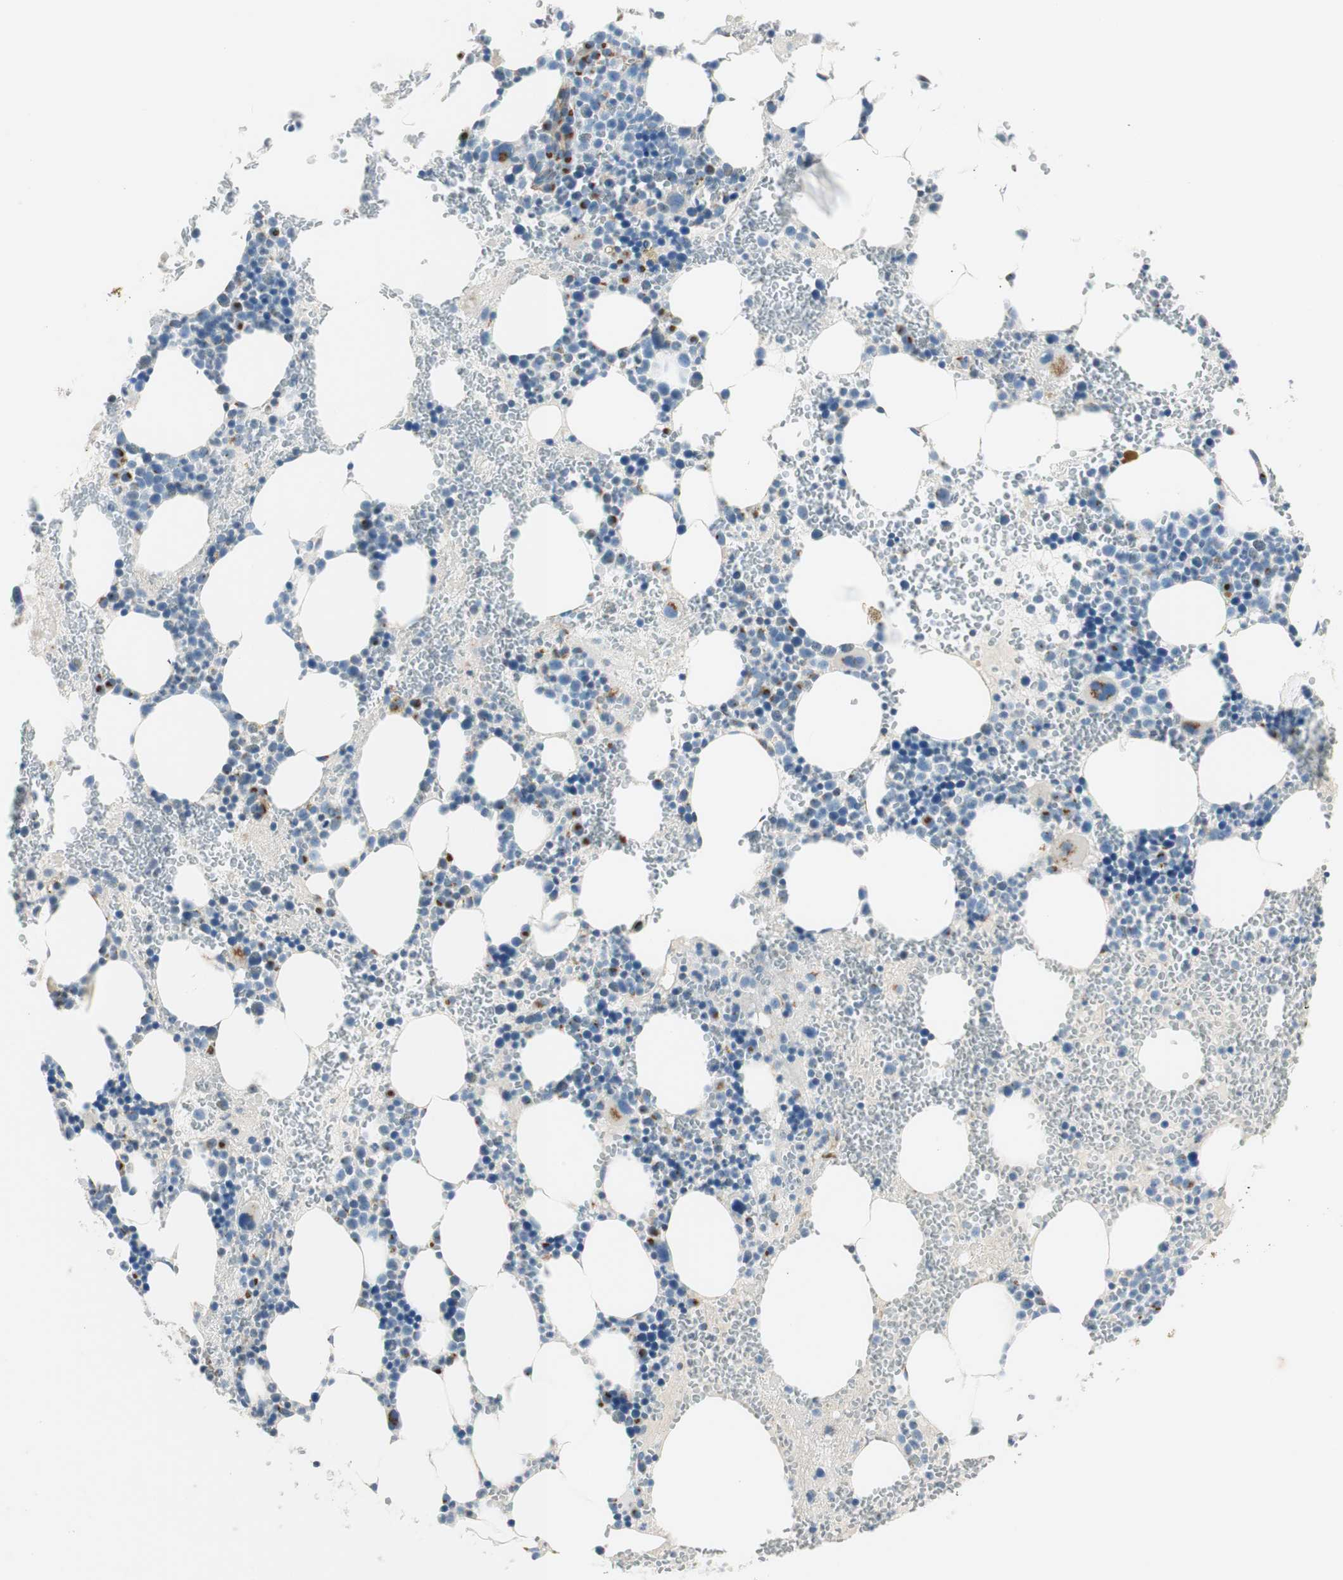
{"staining": {"intensity": "strong", "quantity": "<25%", "location": "cytoplasmic/membranous"}, "tissue": "bone marrow", "cell_type": "Hematopoietic cells", "image_type": "normal", "snomed": [{"axis": "morphology", "description": "Normal tissue, NOS"}, {"axis": "morphology", "description": "Inflammation, NOS"}, {"axis": "topography", "description": "Bone marrow"}], "caption": "This is a micrograph of immunohistochemistry staining of benign bone marrow, which shows strong staining in the cytoplasmic/membranous of hematopoietic cells.", "gene": "TMF1", "patient": {"sex": "female", "age": 76}}